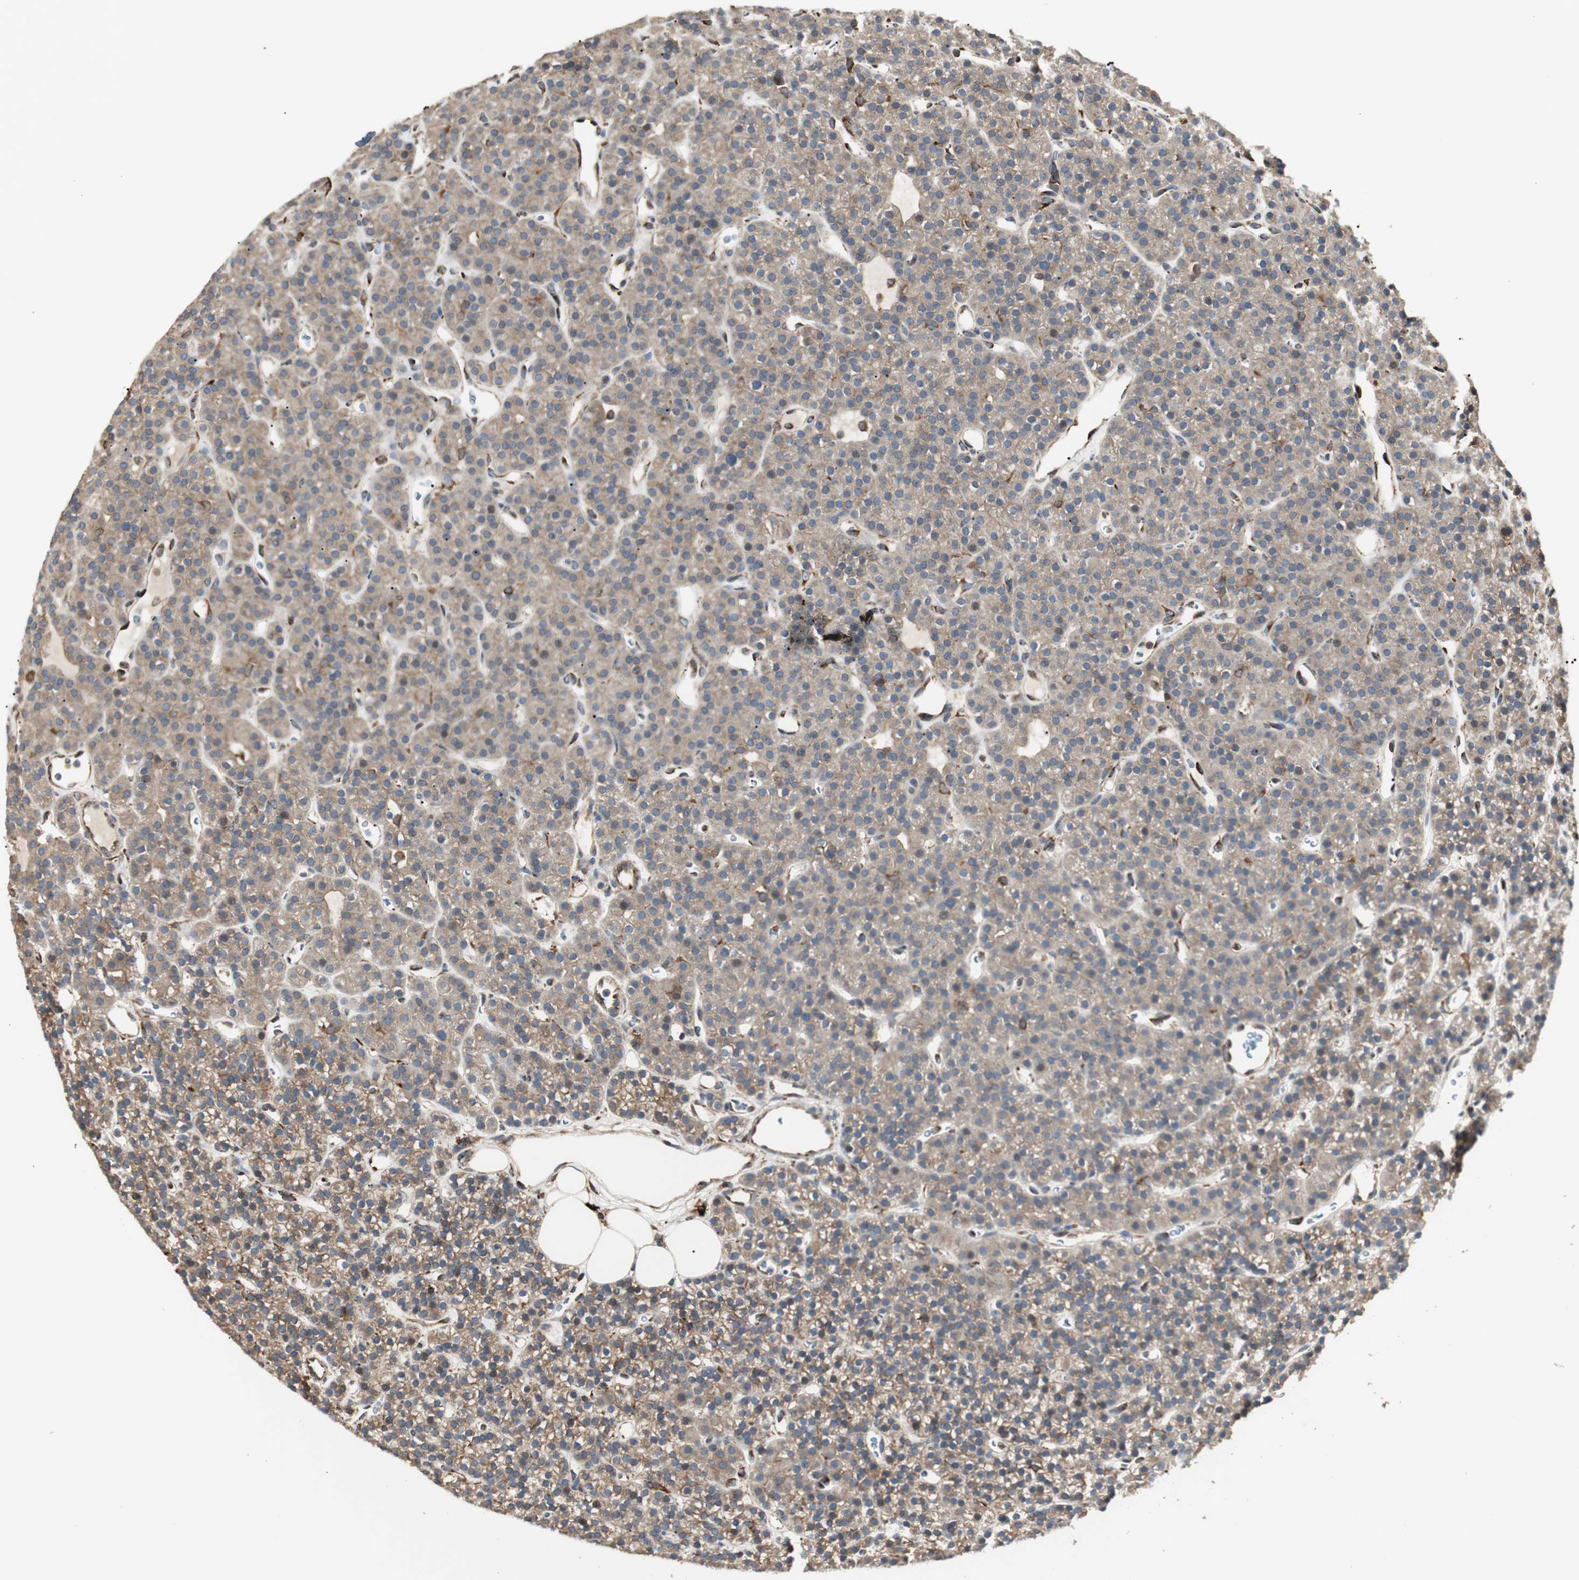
{"staining": {"intensity": "moderate", "quantity": ">75%", "location": "cytoplasmic/membranous"}, "tissue": "parathyroid gland", "cell_type": "Glandular cells", "image_type": "normal", "snomed": [{"axis": "morphology", "description": "Normal tissue, NOS"}, {"axis": "morphology", "description": "Hyperplasia, NOS"}, {"axis": "topography", "description": "Parathyroid gland"}], "caption": "A high-resolution histopathology image shows immunohistochemistry staining of benign parathyroid gland, which displays moderate cytoplasmic/membranous positivity in approximately >75% of glandular cells.", "gene": "HSP90B1", "patient": {"sex": "male", "age": 44}}